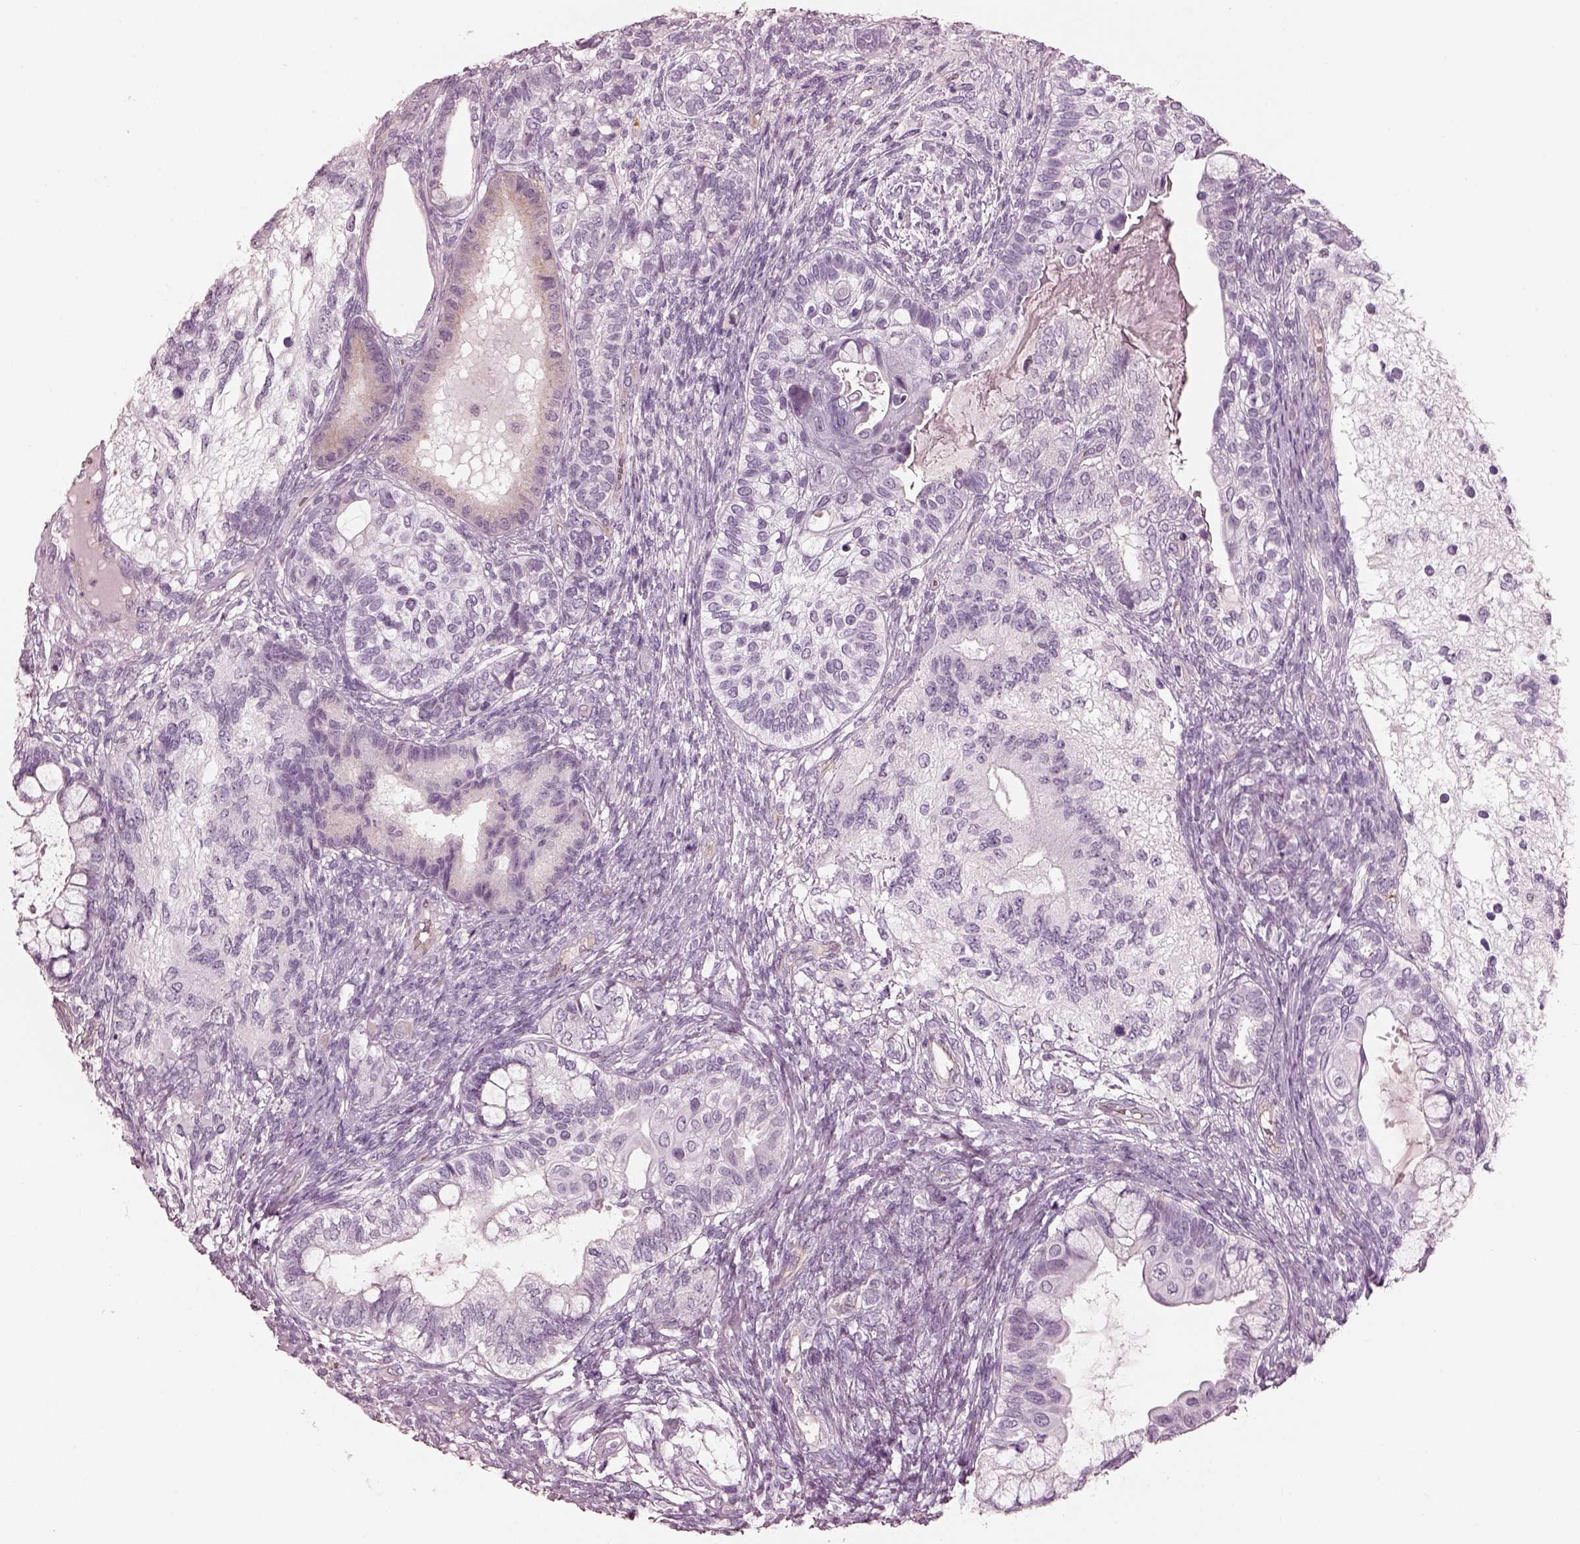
{"staining": {"intensity": "negative", "quantity": "none", "location": "none"}, "tissue": "testis cancer", "cell_type": "Tumor cells", "image_type": "cancer", "snomed": [{"axis": "morphology", "description": "Seminoma, NOS"}, {"axis": "morphology", "description": "Carcinoma, Embryonal, NOS"}, {"axis": "topography", "description": "Testis"}], "caption": "Testis cancer (seminoma) was stained to show a protein in brown. There is no significant positivity in tumor cells.", "gene": "EIF4E1B", "patient": {"sex": "male", "age": 41}}